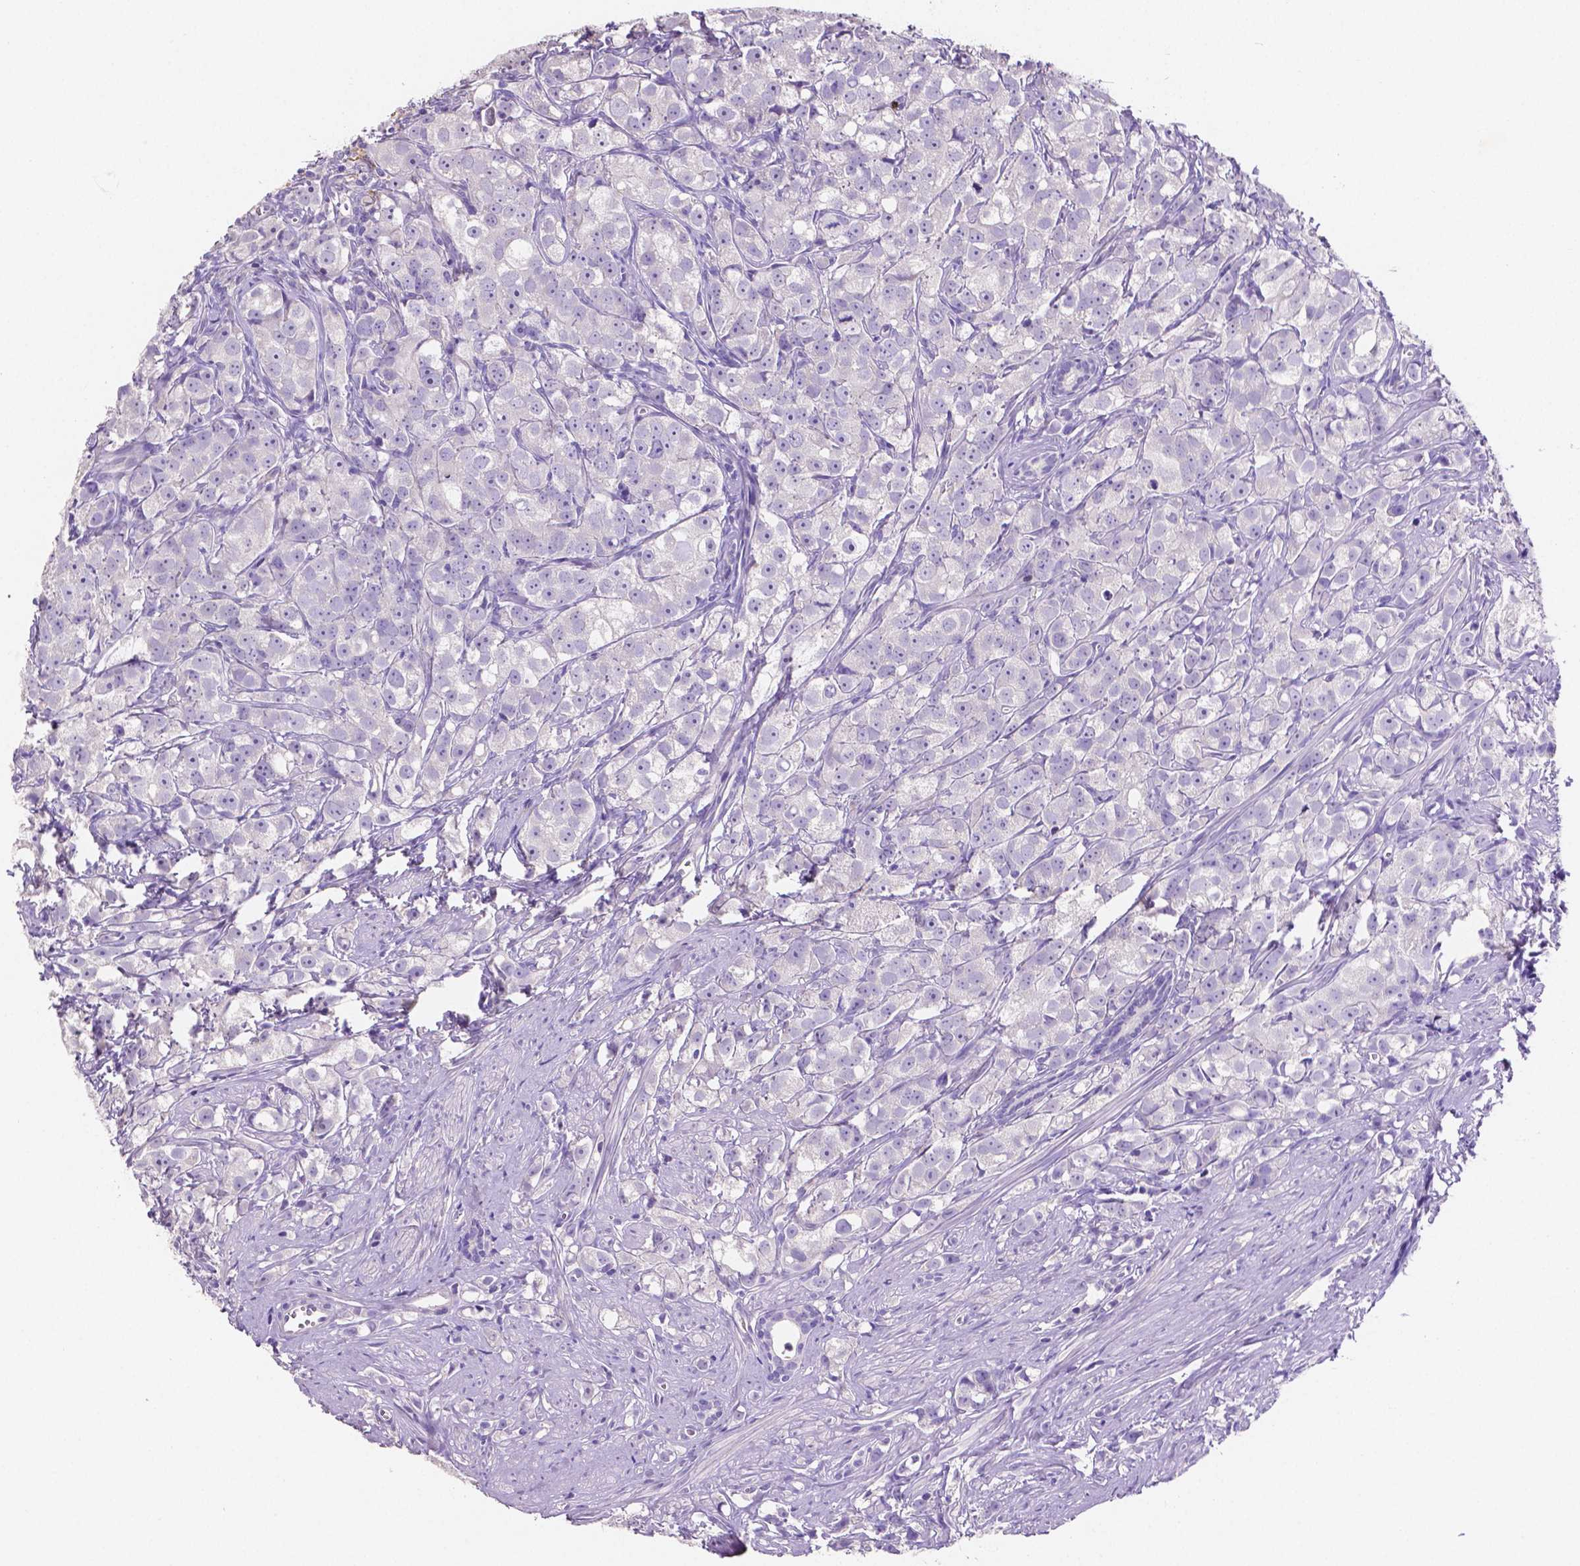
{"staining": {"intensity": "negative", "quantity": "none", "location": "none"}, "tissue": "prostate cancer", "cell_type": "Tumor cells", "image_type": "cancer", "snomed": [{"axis": "morphology", "description": "Adenocarcinoma, High grade"}, {"axis": "topography", "description": "Prostate"}], "caption": "Immunohistochemistry micrograph of neoplastic tissue: high-grade adenocarcinoma (prostate) stained with DAB (3,3'-diaminobenzidine) shows no significant protein positivity in tumor cells.", "gene": "MMP9", "patient": {"sex": "male", "age": 68}}